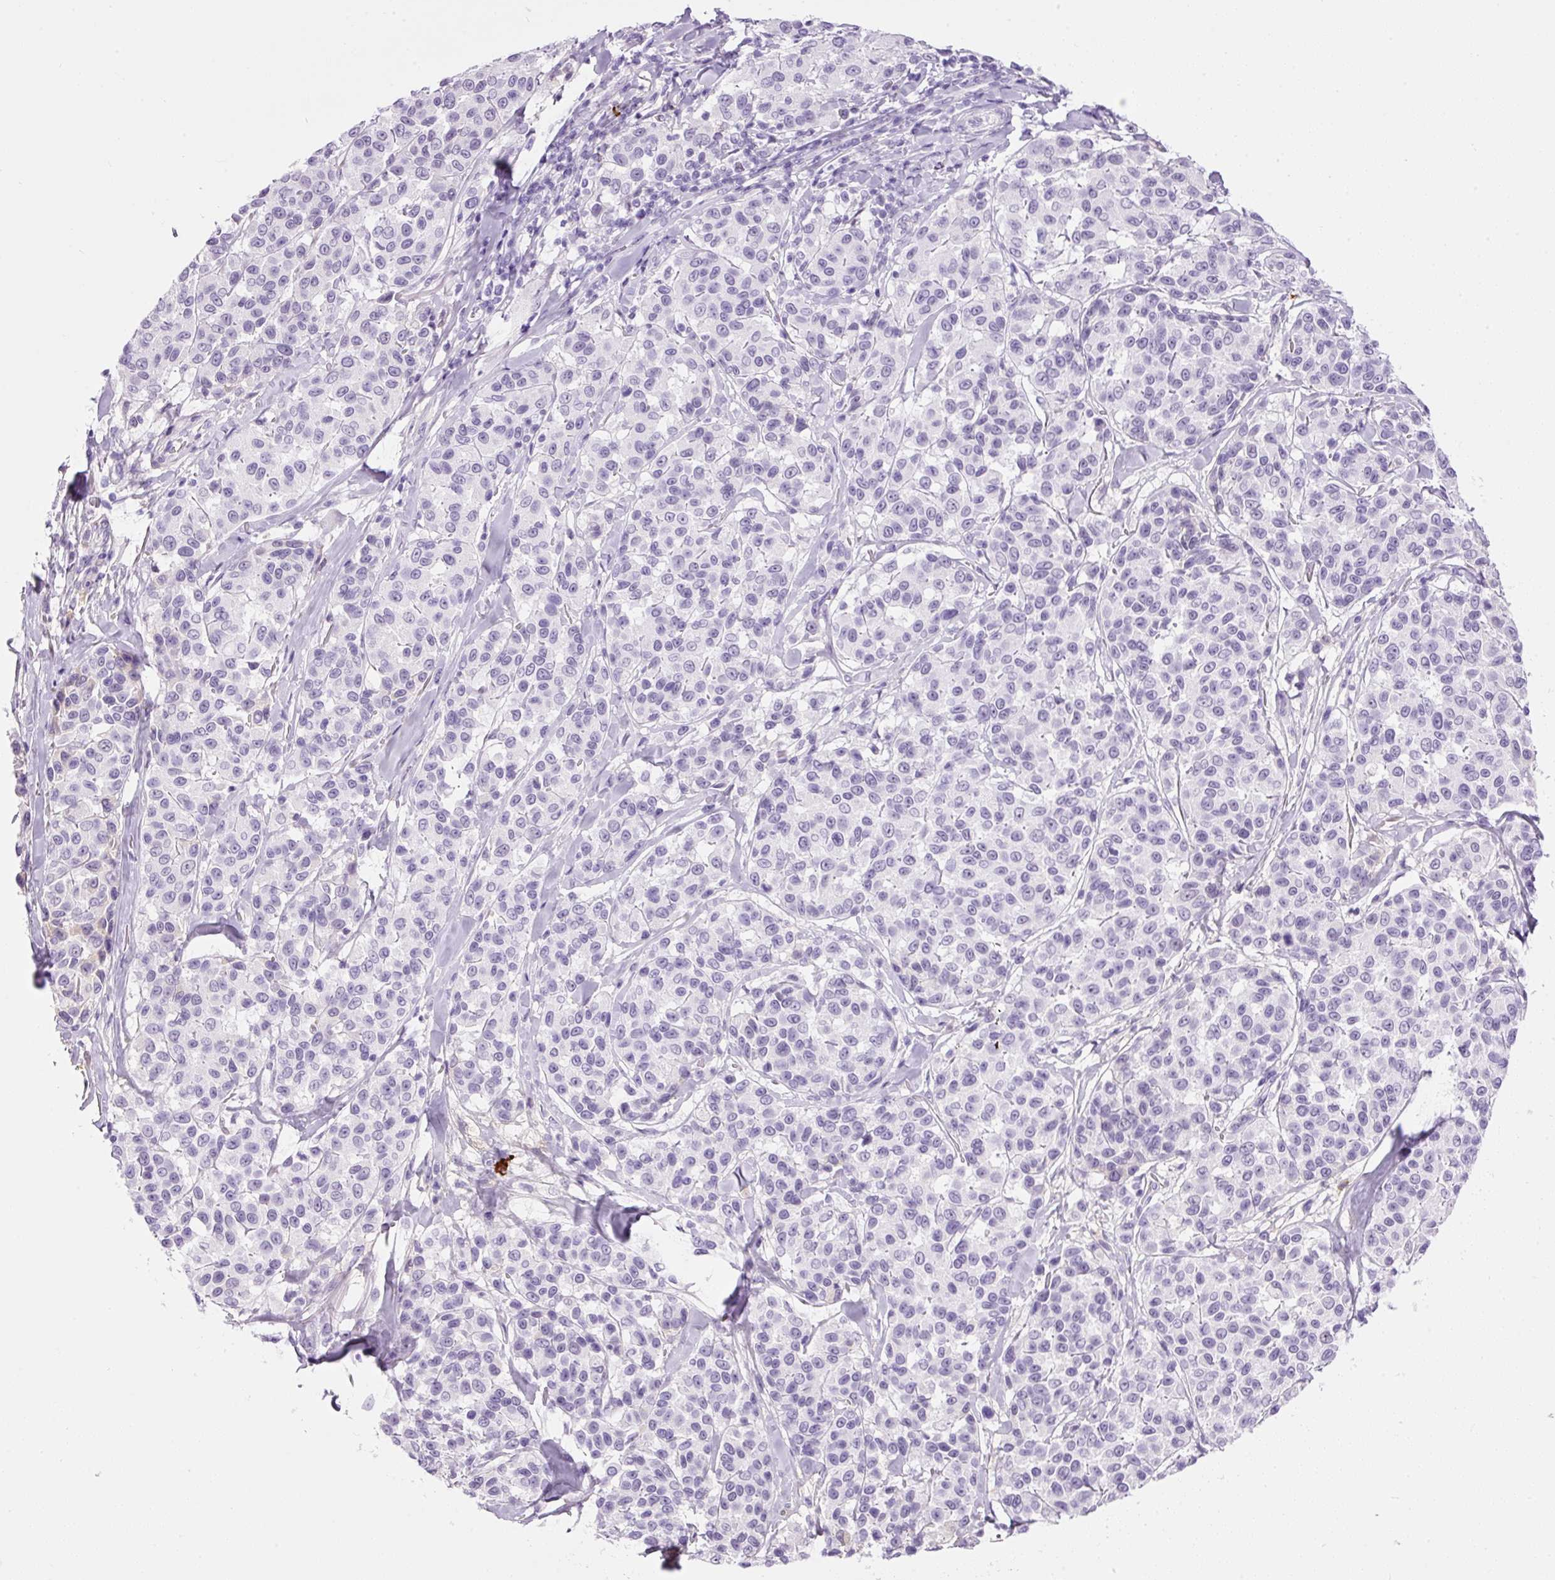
{"staining": {"intensity": "negative", "quantity": "none", "location": "none"}, "tissue": "melanoma", "cell_type": "Tumor cells", "image_type": "cancer", "snomed": [{"axis": "morphology", "description": "Malignant melanoma, NOS"}, {"axis": "topography", "description": "Skin"}], "caption": "This is an immunohistochemistry (IHC) histopathology image of malignant melanoma. There is no positivity in tumor cells.", "gene": "PRPF38B", "patient": {"sex": "female", "age": 66}}